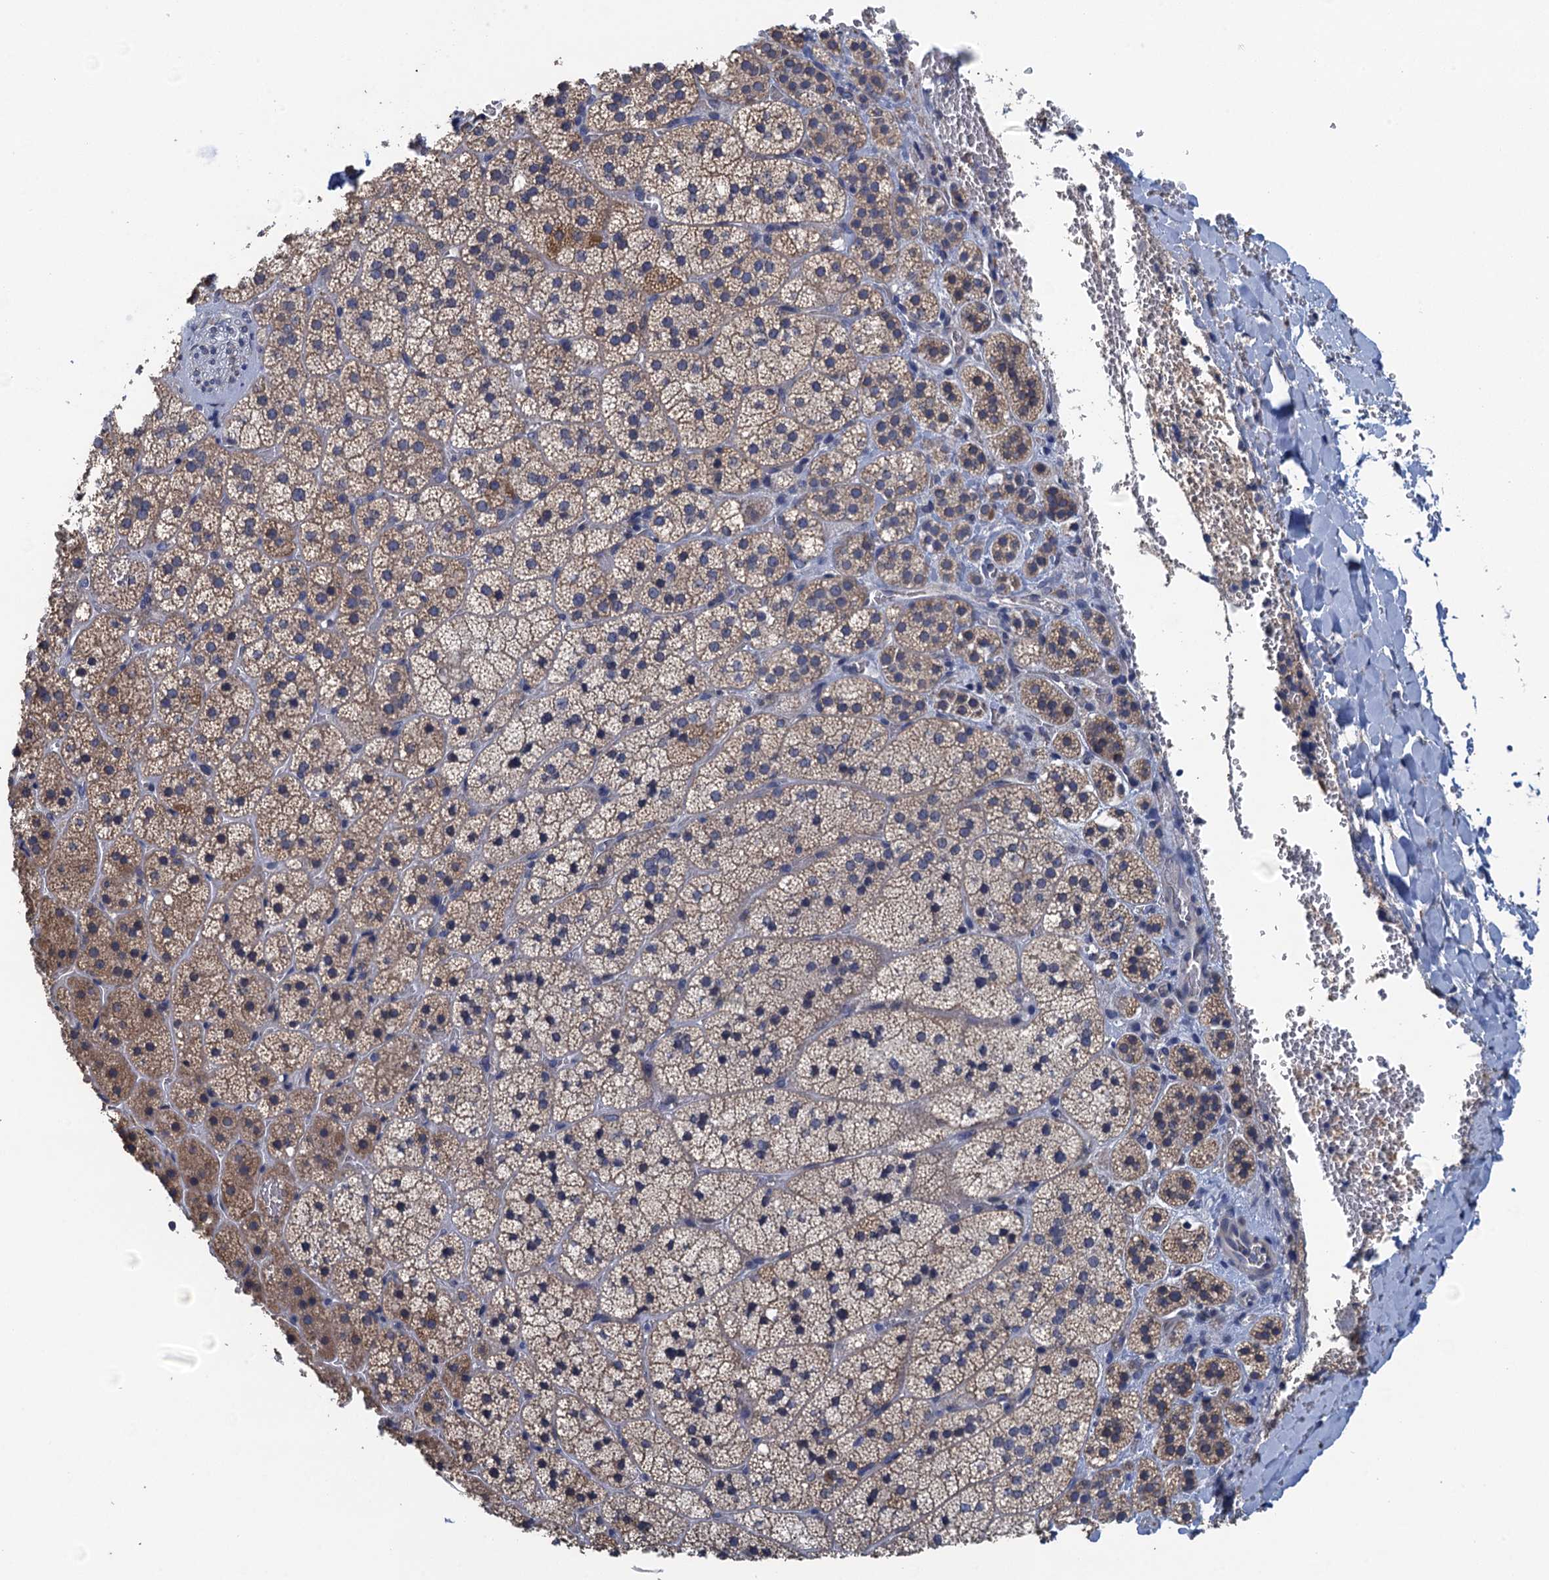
{"staining": {"intensity": "moderate", "quantity": "25%-75%", "location": "cytoplasmic/membranous"}, "tissue": "adrenal gland", "cell_type": "Glandular cells", "image_type": "normal", "snomed": [{"axis": "morphology", "description": "Normal tissue, NOS"}, {"axis": "topography", "description": "Adrenal gland"}], "caption": "Protein expression analysis of benign human adrenal gland reveals moderate cytoplasmic/membranous staining in about 25%-75% of glandular cells.", "gene": "CTU2", "patient": {"sex": "female", "age": 44}}